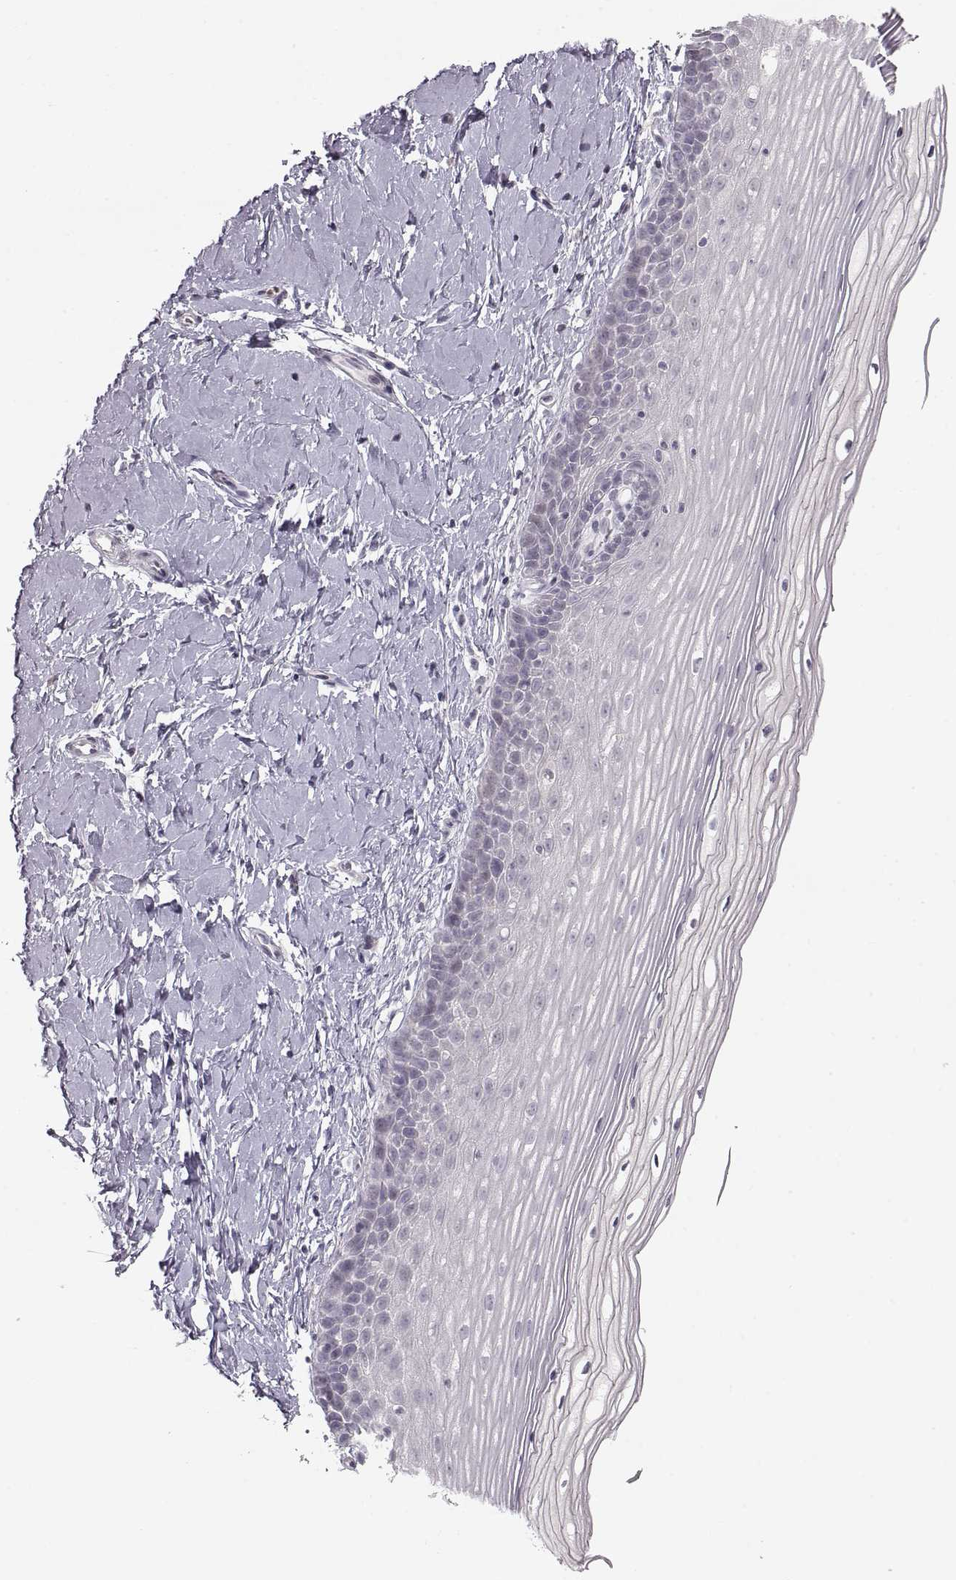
{"staining": {"intensity": "negative", "quantity": "none", "location": "none"}, "tissue": "cervix", "cell_type": "Glandular cells", "image_type": "normal", "snomed": [{"axis": "morphology", "description": "Normal tissue, NOS"}, {"axis": "topography", "description": "Cervix"}], "caption": "Immunohistochemistry (IHC) histopathology image of normal cervix stained for a protein (brown), which exhibits no positivity in glandular cells.", "gene": "PCSK2", "patient": {"sex": "female", "age": 37}}